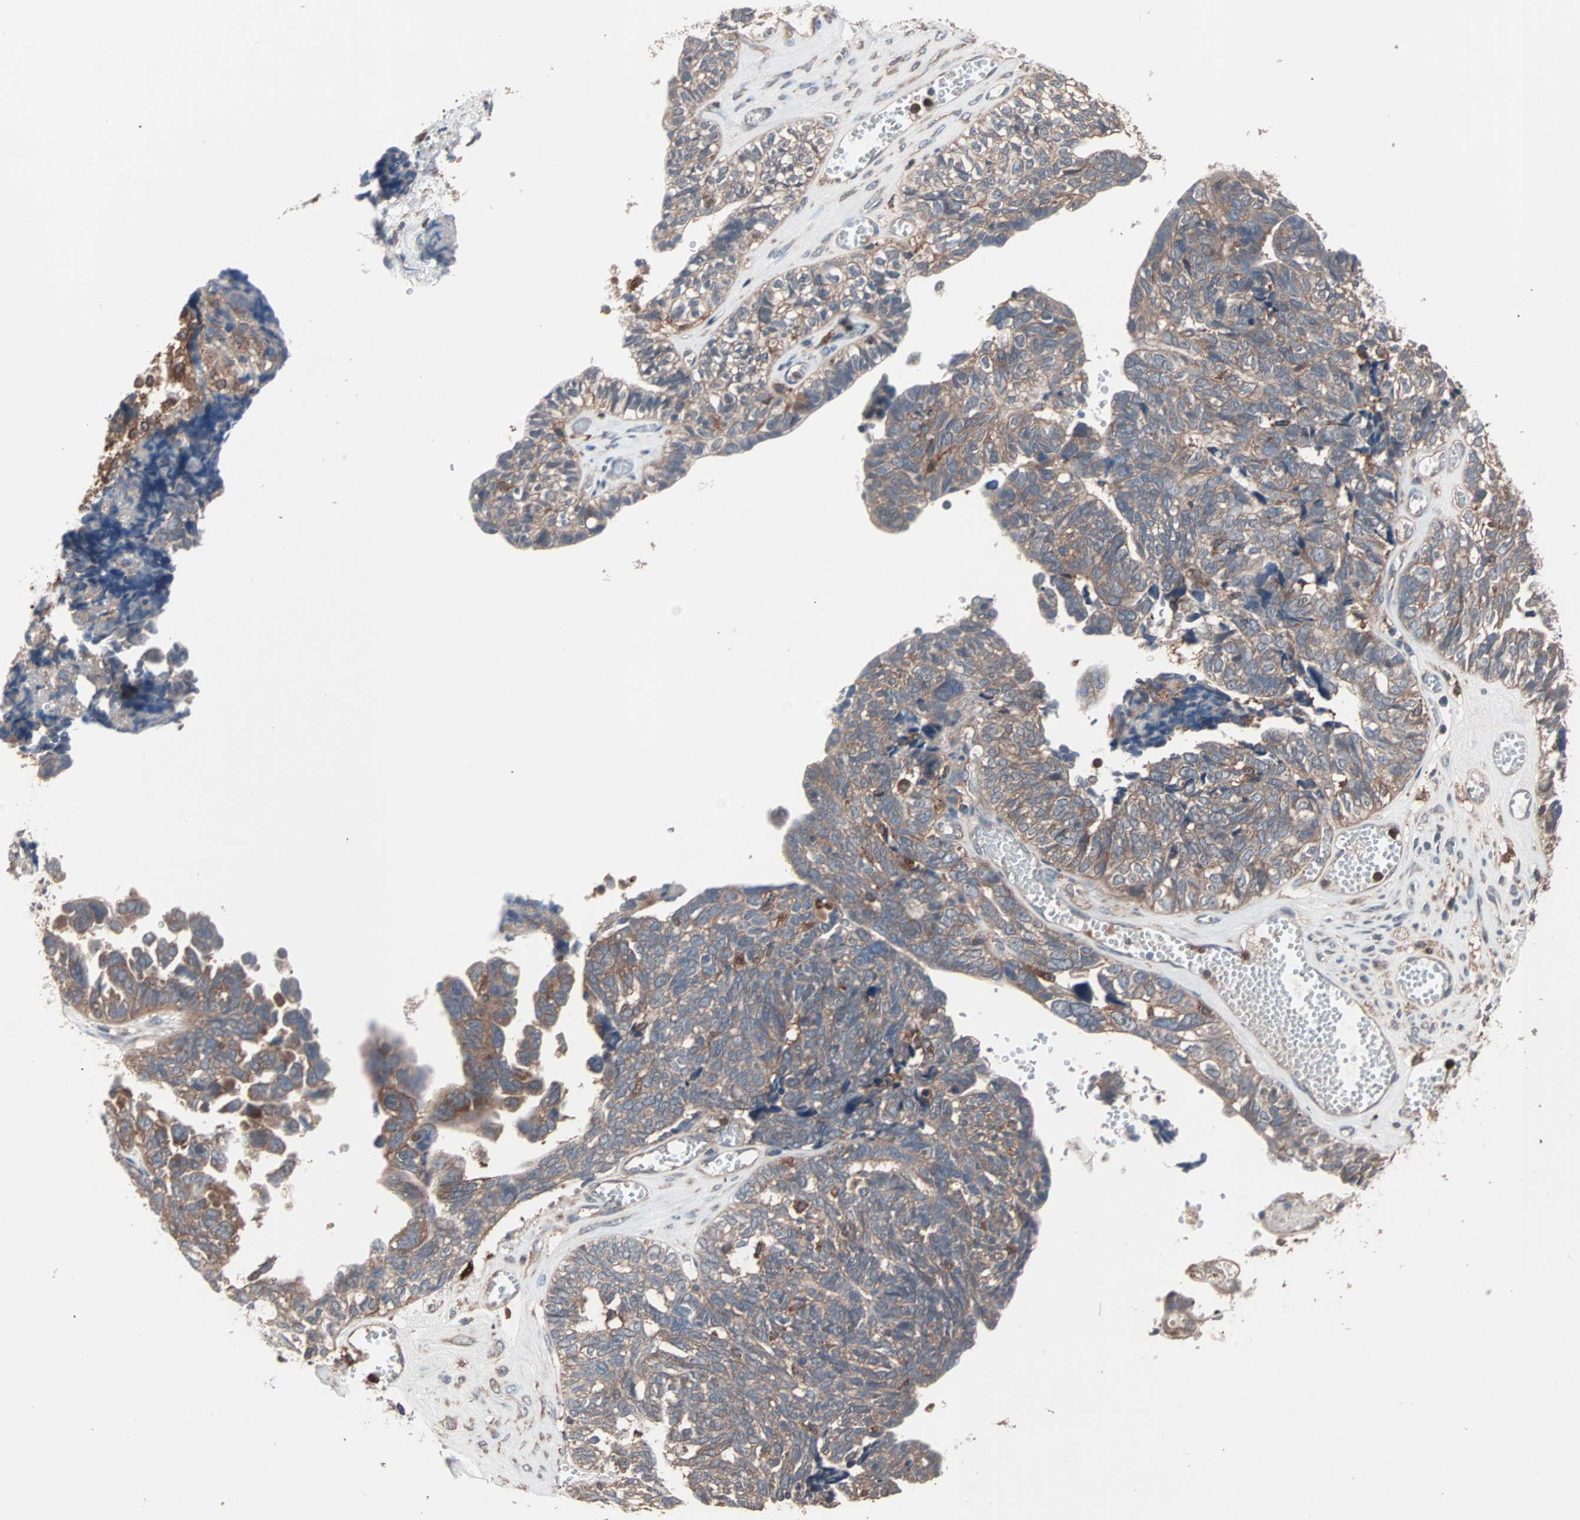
{"staining": {"intensity": "weak", "quantity": ">75%", "location": "cytoplasmic/membranous"}, "tissue": "ovarian cancer", "cell_type": "Tumor cells", "image_type": "cancer", "snomed": [{"axis": "morphology", "description": "Cystadenocarcinoma, serous, NOS"}, {"axis": "topography", "description": "Ovary"}], "caption": "Brown immunohistochemical staining in human ovarian cancer demonstrates weak cytoplasmic/membranous expression in about >75% of tumor cells. (DAB (3,3'-diaminobenzidine) = brown stain, brightfield microscopy at high magnification).", "gene": "ATG7", "patient": {"sex": "female", "age": 79}}